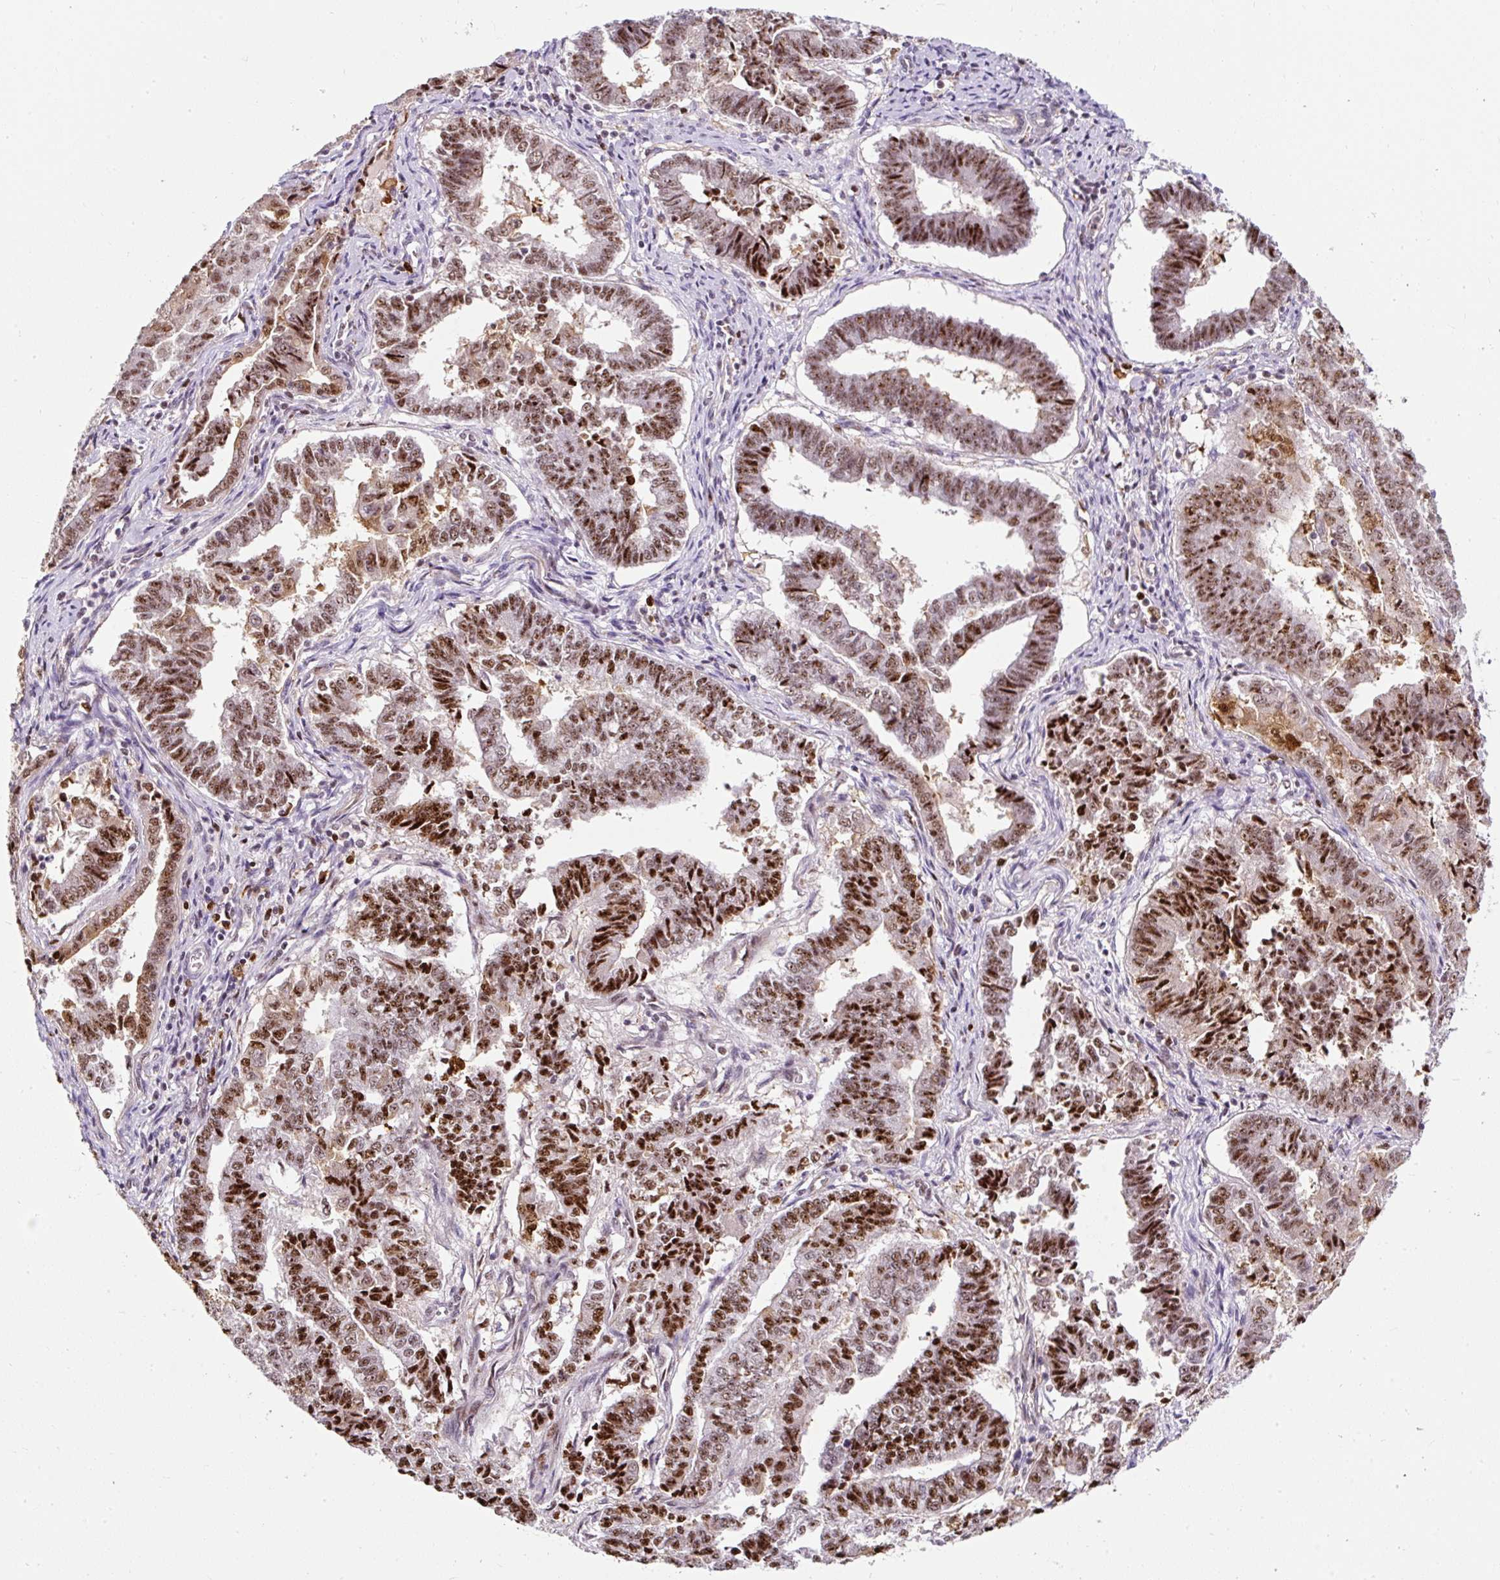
{"staining": {"intensity": "strong", "quantity": ">75%", "location": "nuclear"}, "tissue": "endometrial cancer", "cell_type": "Tumor cells", "image_type": "cancer", "snomed": [{"axis": "morphology", "description": "Adenocarcinoma, NOS"}, {"axis": "topography", "description": "Endometrium"}], "caption": "Immunohistochemistry of human endometrial cancer (adenocarcinoma) reveals high levels of strong nuclear staining in approximately >75% of tumor cells.", "gene": "LUC7L2", "patient": {"sex": "female", "age": 72}}